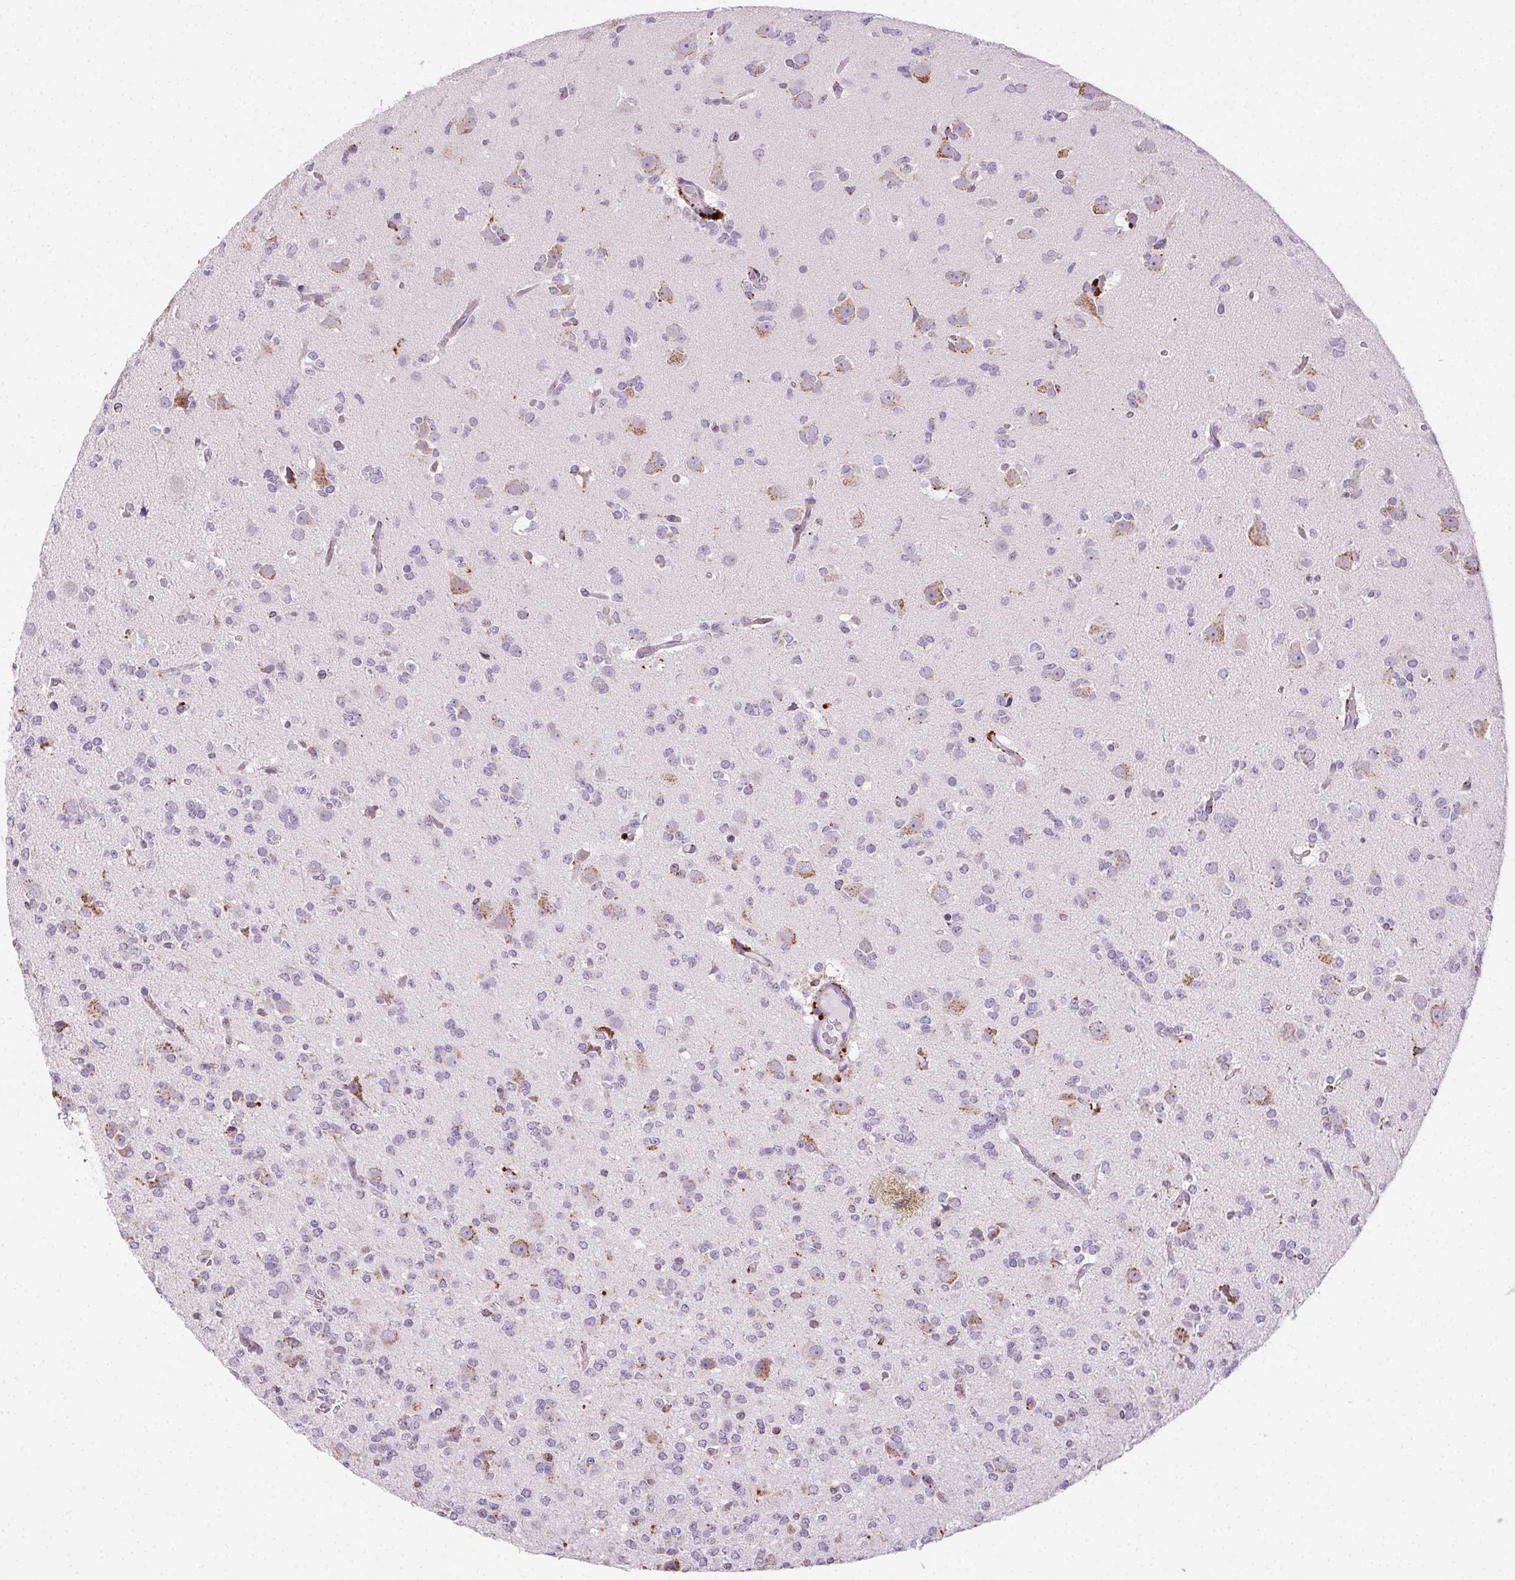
{"staining": {"intensity": "negative", "quantity": "none", "location": "none"}, "tissue": "glioma", "cell_type": "Tumor cells", "image_type": "cancer", "snomed": [{"axis": "morphology", "description": "Glioma, malignant, Low grade"}, {"axis": "topography", "description": "Brain"}], "caption": "Protein analysis of malignant low-grade glioma reveals no significant positivity in tumor cells.", "gene": "SCPEP1", "patient": {"sex": "male", "age": 27}}